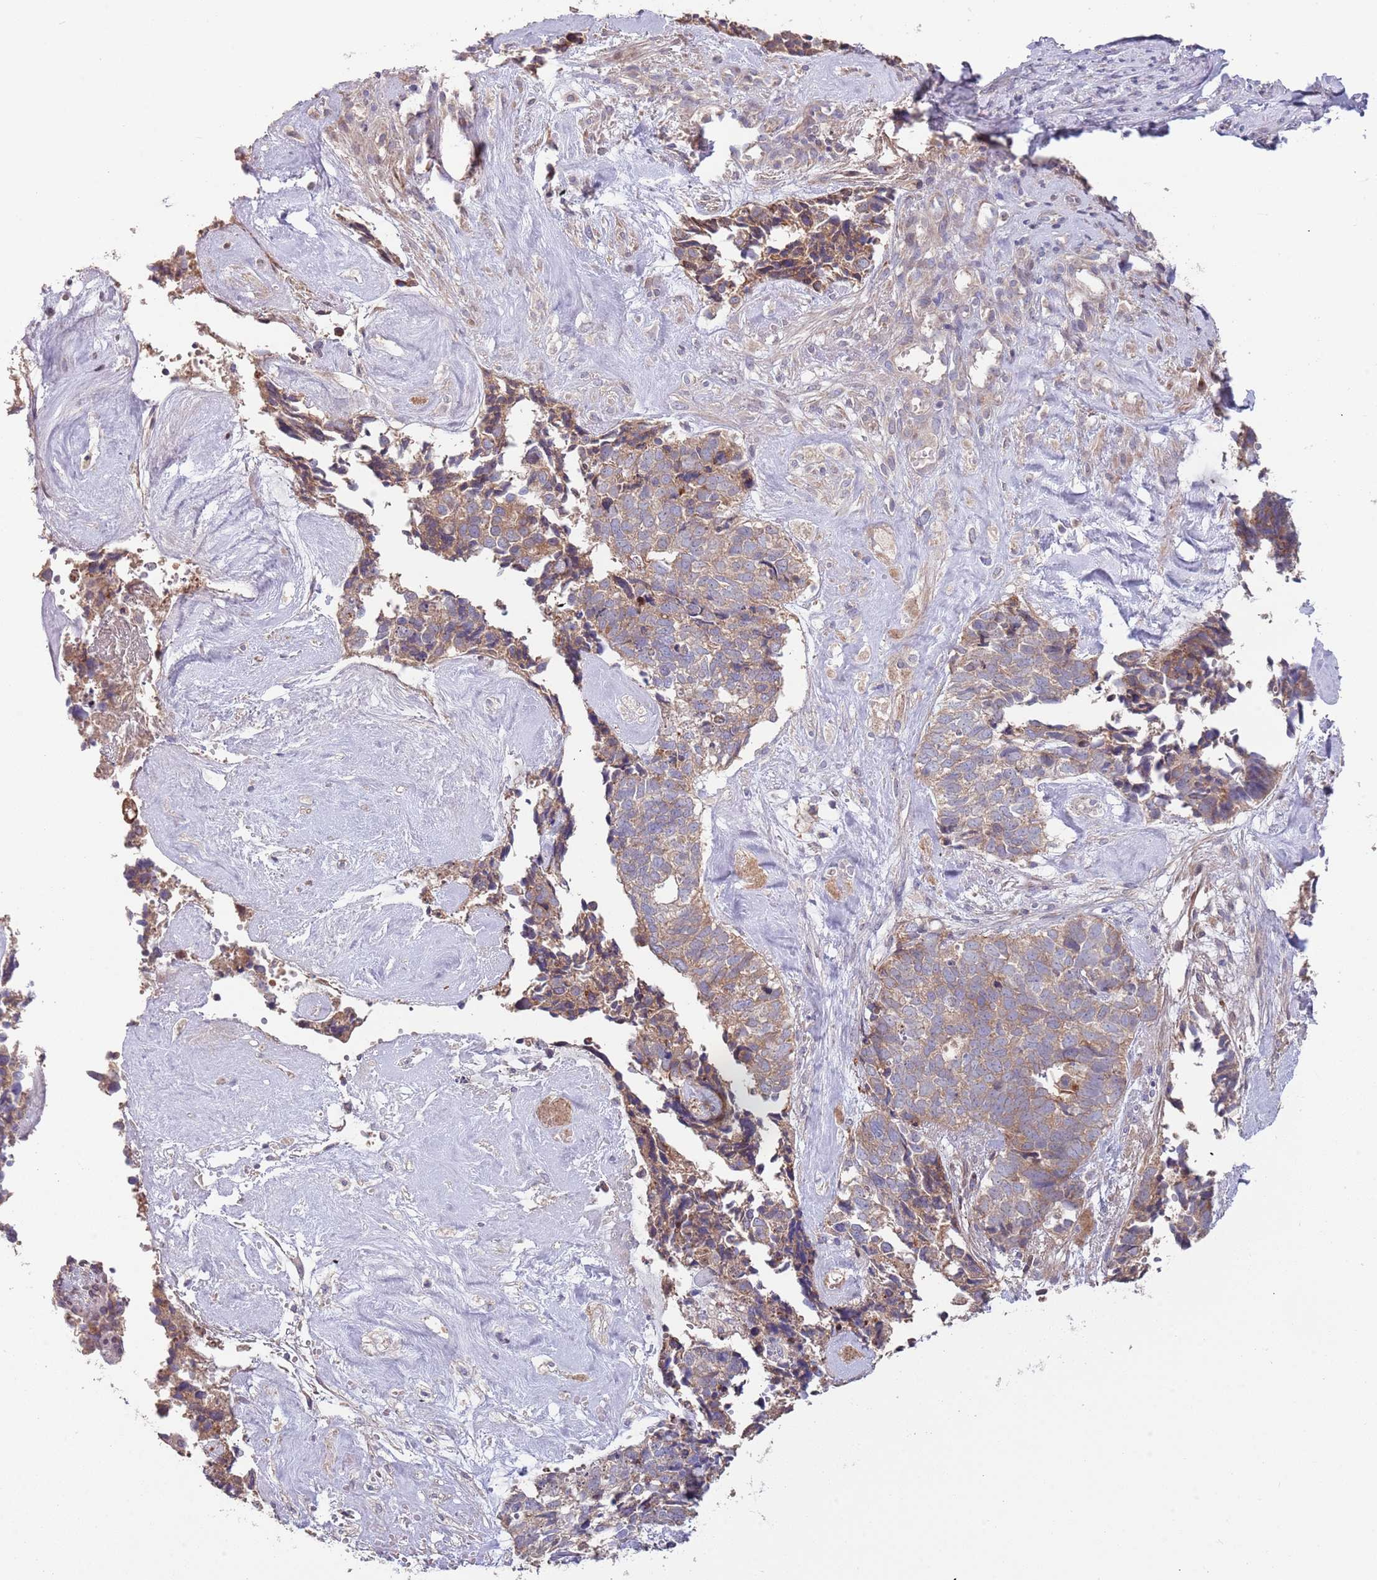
{"staining": {"intensity": "moderate", "quantity": ">75%", "location": "cytoplasmic/membranous"}, "tissue": "cervical cancer", "cell_type": "Tumor cells", "image_type": "cancer", "snomed": [{"axis": "morphology", "description": "Squamous cell carcinoma, NOS"}, {"axis": "topography", "description": "Cervix"}], "caption": "A photomicrograph of cervical squamous cell carcinoma stained for a protein shows moderate cytoplasmic/membranous brown staining in tumor cells. (DAB IHC, brown staining for protein, blue staining for nuclei).", "gene": "ABCC10", "patient": {"sex": "female", "age": 63}}